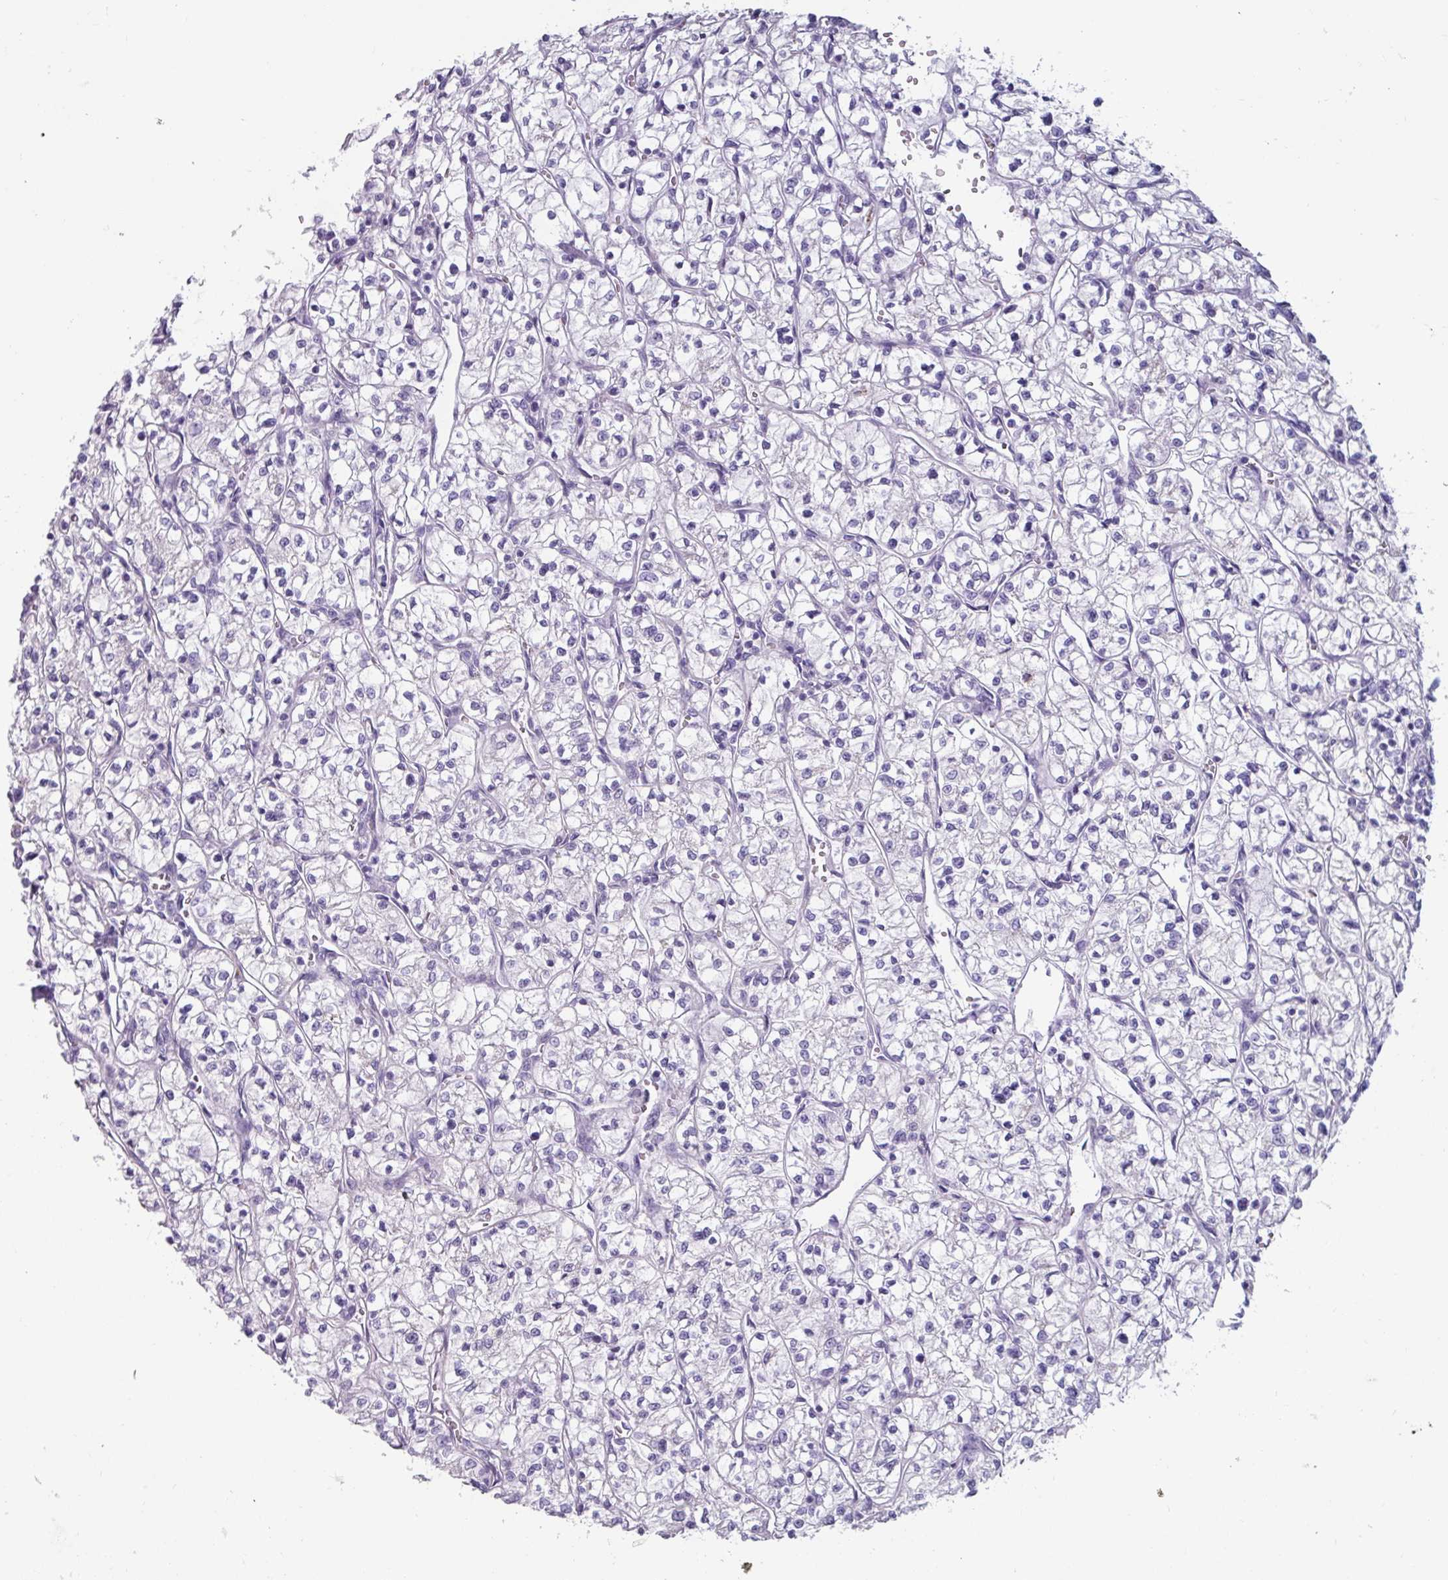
{"staining": {"intensity": "negative", "quantity": "none", "location": "none"}, "tissue": "renal cancer", "cell_type": "Tumor cells", "image_type": "cancer", "snomed": [{"axis": "morphology", "description": "Adenocarcinoma, NOS"}, {"axis": "topography", "description": "Kidney"}], "caption": "This is a image of immunohistochemistry staining of renal cancer, which shows no positivity in tumor cells.", "gene": "OR2T10", "patient": {"sex": "female", "age": 64}}